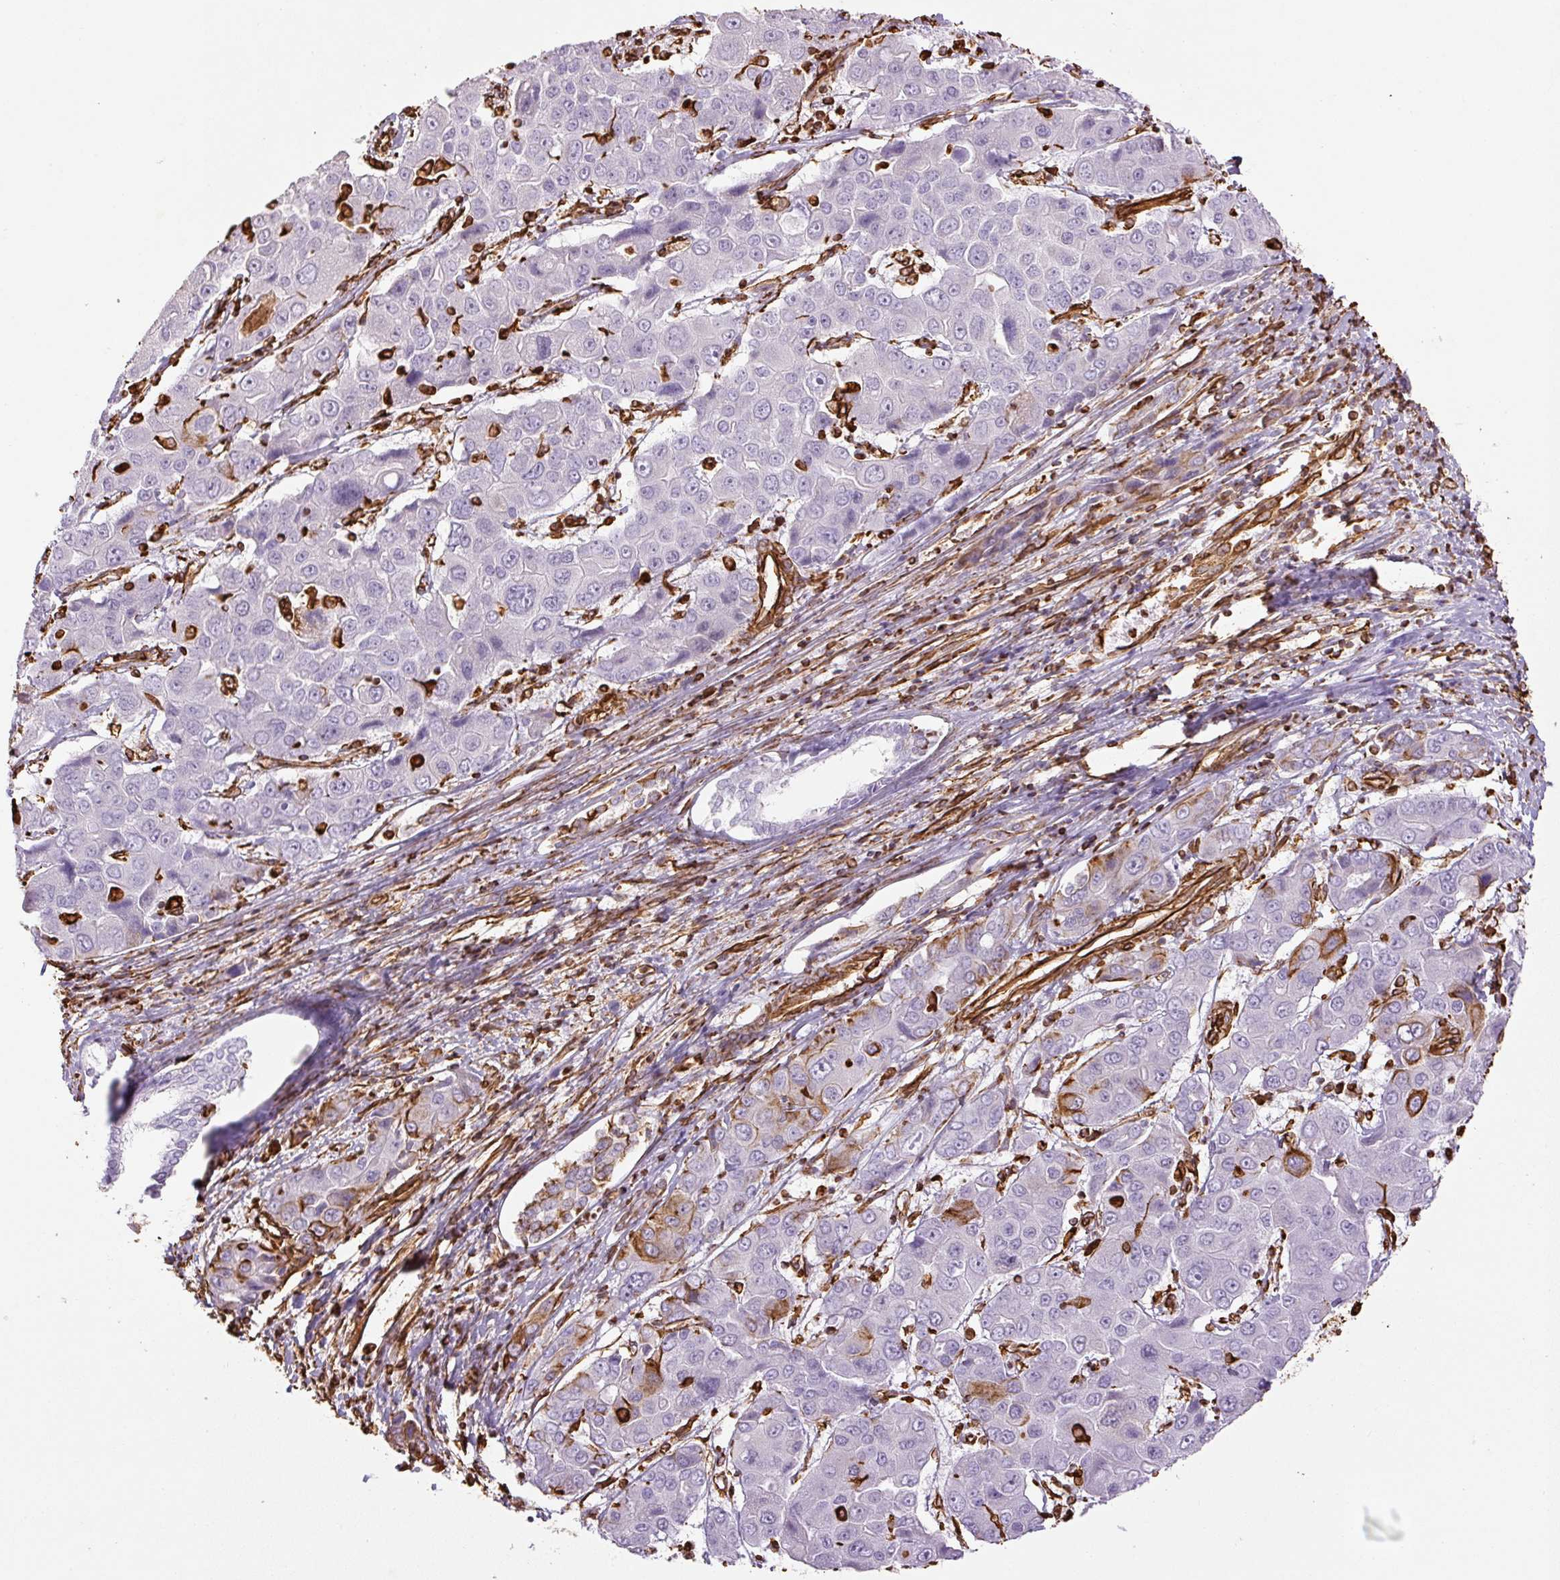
{"staining": {"intensity": "negative", "quantity": "none", "location": "none"}, "tissue": "liver cancer", "cell_type": "Tumor cells", "image_type": "cancer", "snomed": [{"axis": "morphology", "description": "Cholangiocarcinoma"}, {"axis": "topography", "description": "Liver"}], "caption": "Immunohistochemical staining of human liver cancer exhibits no significant staining in tumor cells.", "gene": "VIM", "patient": {"sex": "male", "age": 67}}